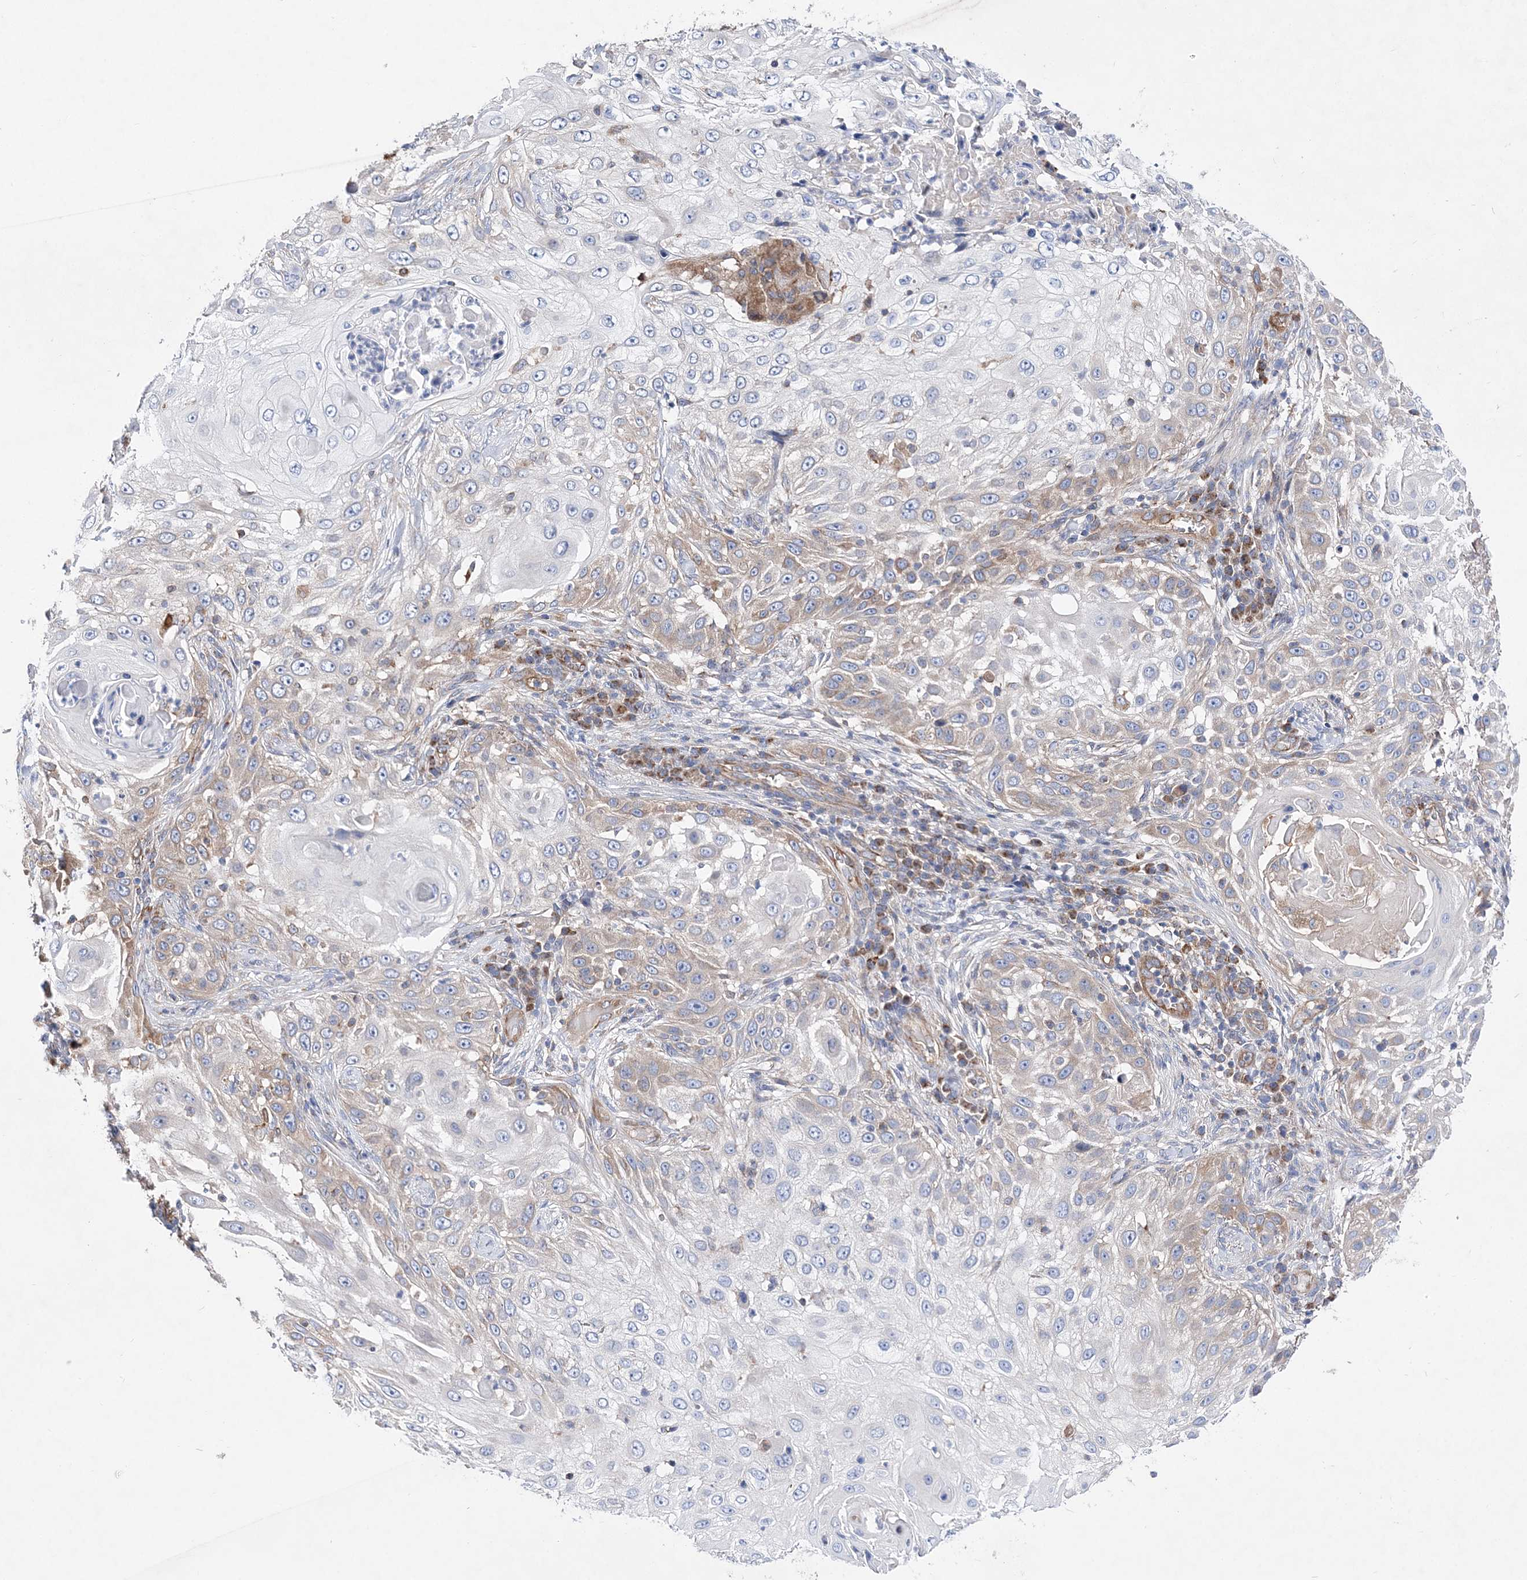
{"staining": {"intensity": "weak", "quantity": "<25%", "location": "cytoplasmic/membranous"}, "tissue": "skin cancer", "cell_type": "Tumor cells", "image_type": "cancer", "snomed": [{"axis": "morphology", "description": "Squamous cell carcinoma, NOS"}, {"axis": "topography", "description": "Skin"}], "caption": "Human skin cancer stained for a protein using immunohistochemistry shows no expression in tumor cells.", "gene": "JKAMP", "patient": {"sex": "female", "age": 44}}